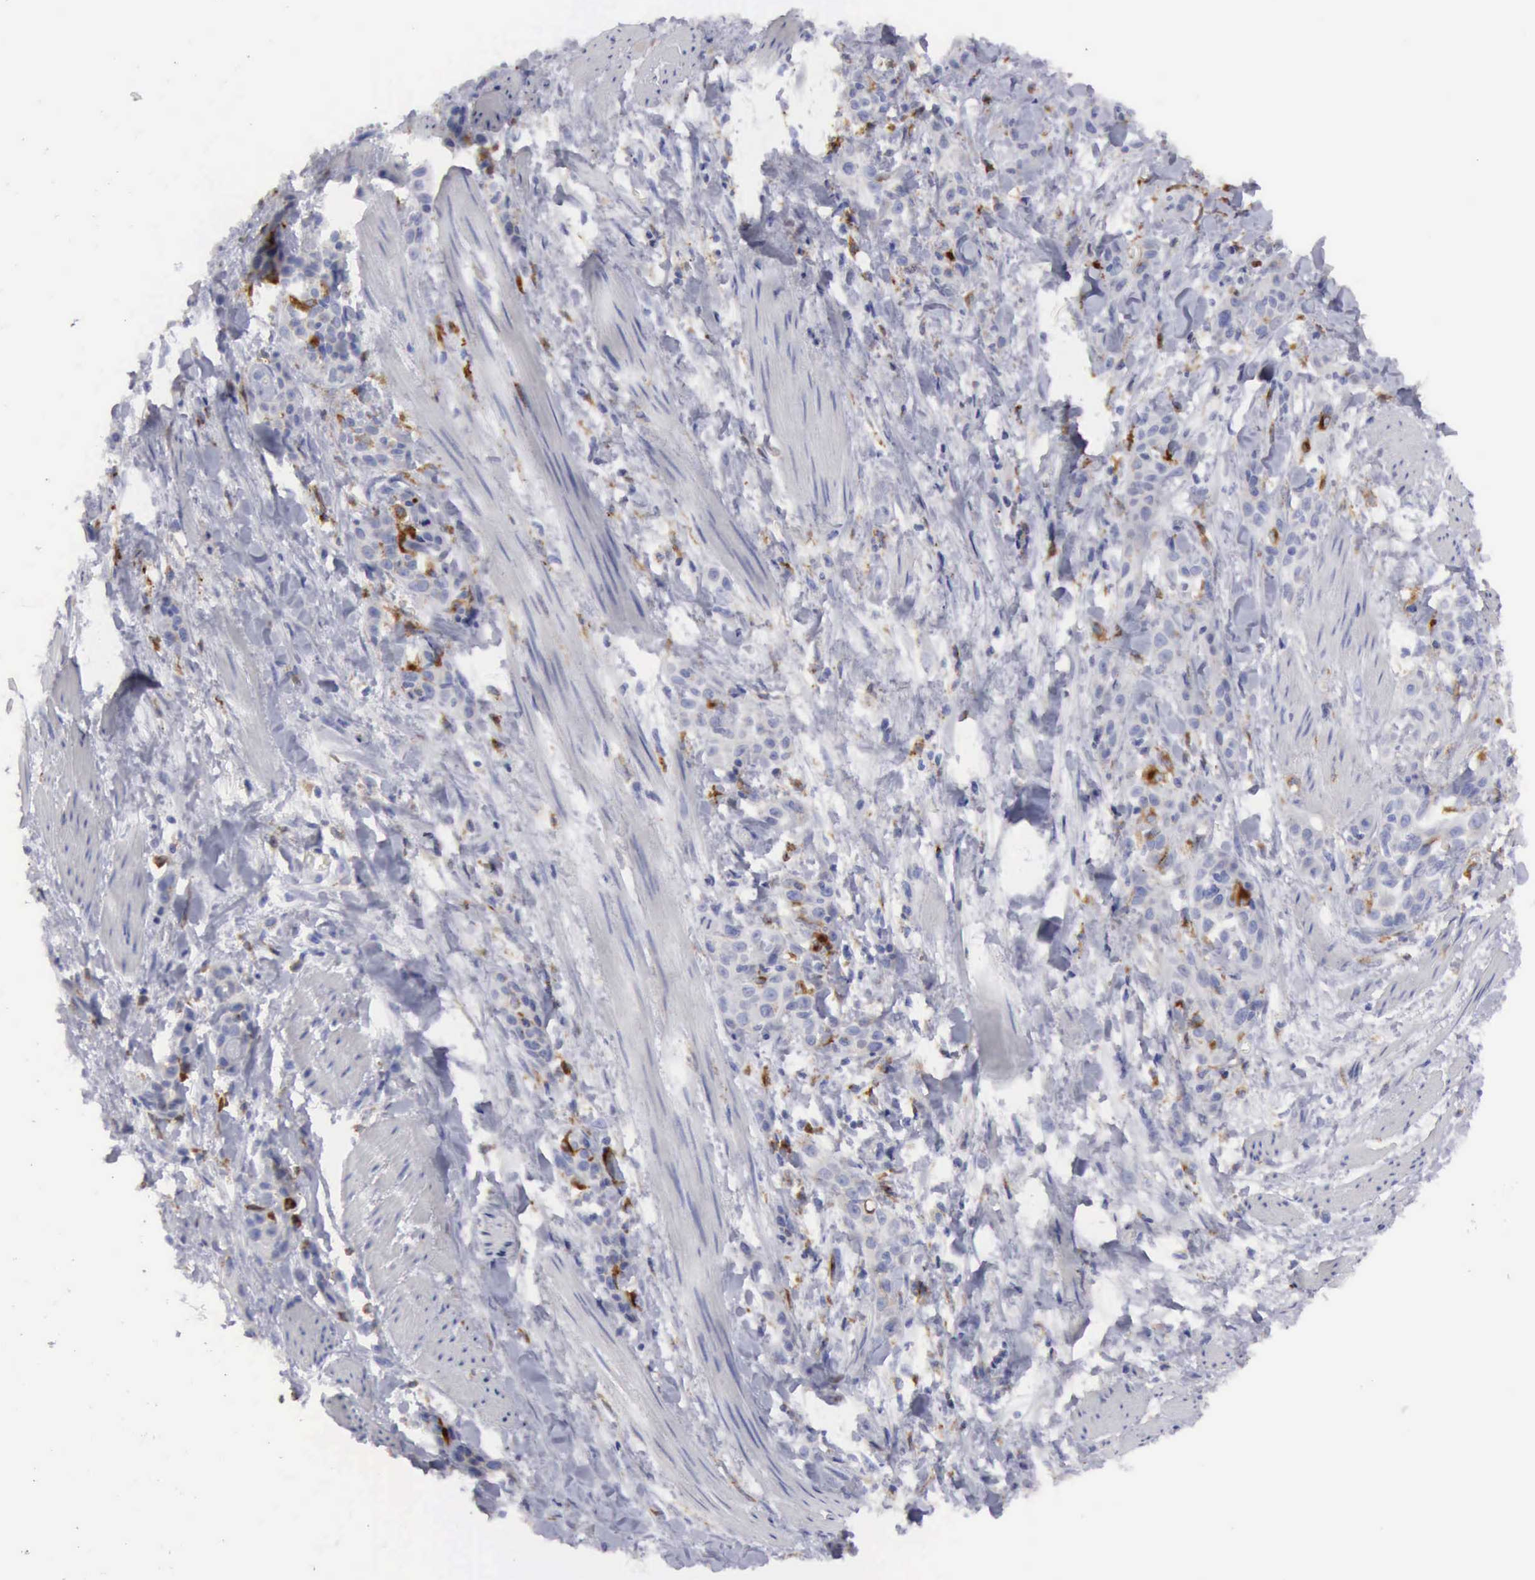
{"staining": {"intensity": "negative", "quantity": "none", "location": "none"}, "tissue": "skin cancer", "cell_type": "Tumor cells", "image_type": "cancer", "snomed": [{"axis": "morphology", "description": "Squamous cell carcinoma, NOS"}, {"axis": "topography", "description": "Skin"}, {"axis": "topography", "description": "Anal"}], "caption": "IHC photomicrograph of neoplastic tissue: human skin cancer (squamous cell carcinoma) stained with DAB (3,3'-diaminobenzidine) displays no significant protein expression in tumor cells. (Stains: DAB (3,3'-diaminobenzidine) immunohistochemistry with hematoxylin counter stain, Microscopy: brightfield microscopy at high magnification).", "gene": "CTSS", "patient": {"sex": "male", "age": 64}}